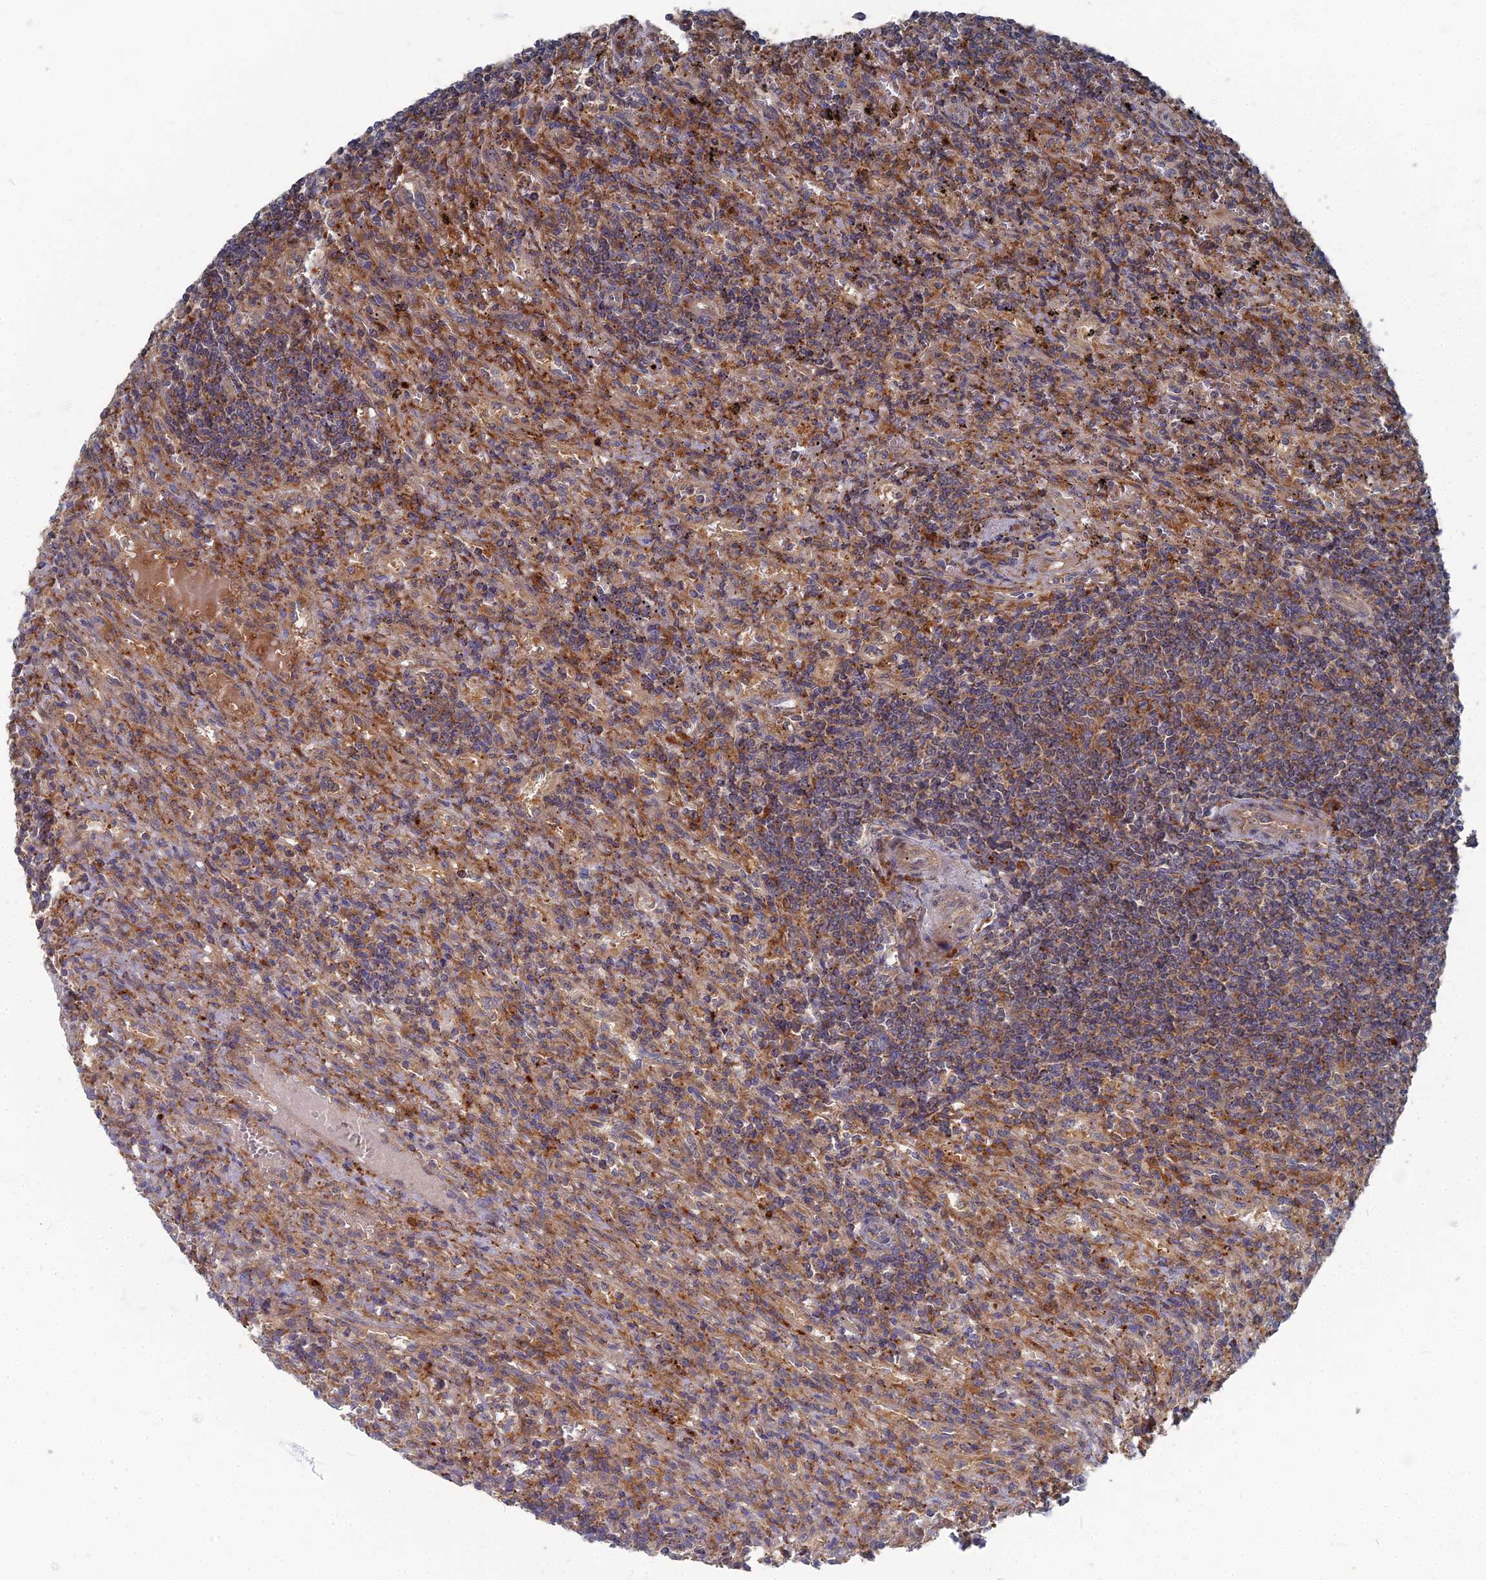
{"staining": {"intensity": "moderate", "quantity": "25%-75%", "location": "cytoplasmic/membranous"}, "tissue": "lymphoma", "cell_type": "Tumor cells", "image_type": "cancer", "snomed": [{"axis": "morphology", "description": "Malignant lymphoma, non-Hodgkin's type, Low grade"}, {"axis": "topography", "description": "Spleen"}], "caption": "The image displays a brown stain indicating the presence of a protein in the cytoplasmic/membranous of tumor cells in low-grade malignant lymphoma, non-Hodgkin's type. (Stains: DAB (3,3'-diaminobenzidine) in brown, nuclei in blue, Microscopy: brightfield microscopy at high magnification).", "gene": "PPCDC", "patient": {"sex": "male", "age": 76}}